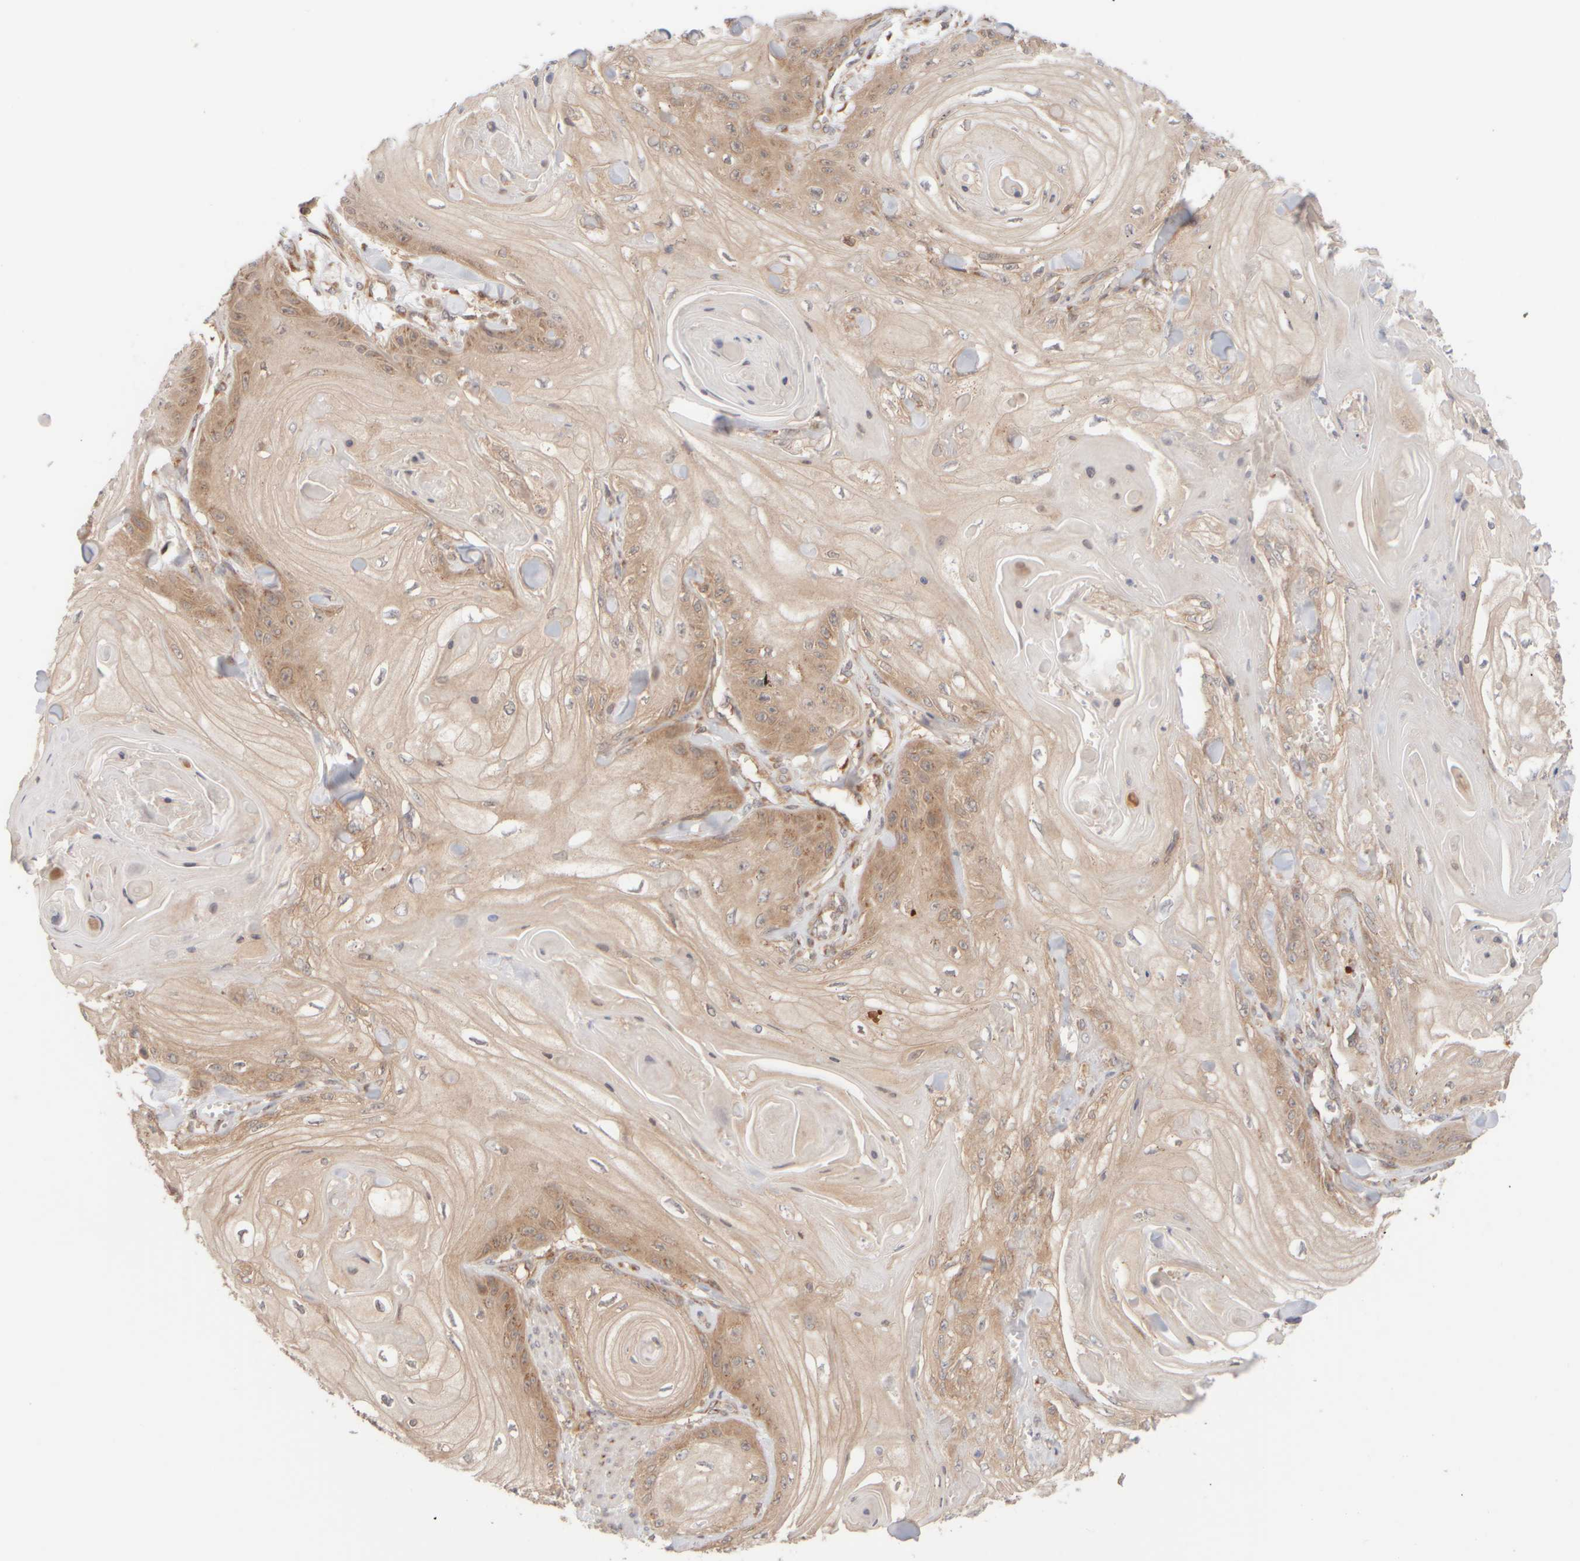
{"staining": {"intensity": "weak", "quantity": ">75%", "location": "cytoplasmic/membranous"}, "tissue": "skin cancer", "cell_type": "Tumor cells", "image_type": "cancer", "snomed": [{"axis": "morphology", "description": "Squamous cell carcinoma, NOS"}, {"axis": "topography", "description": "Skin"}], "caption": "Approximately >75% of tumor cells in human skin cancer exhibit weak cytoplasmic/membranous protein expression as visualized by brown immunohistochemical staining.", "gene": "RABEP1", "patient": {"sex": "male", "age": 74}}